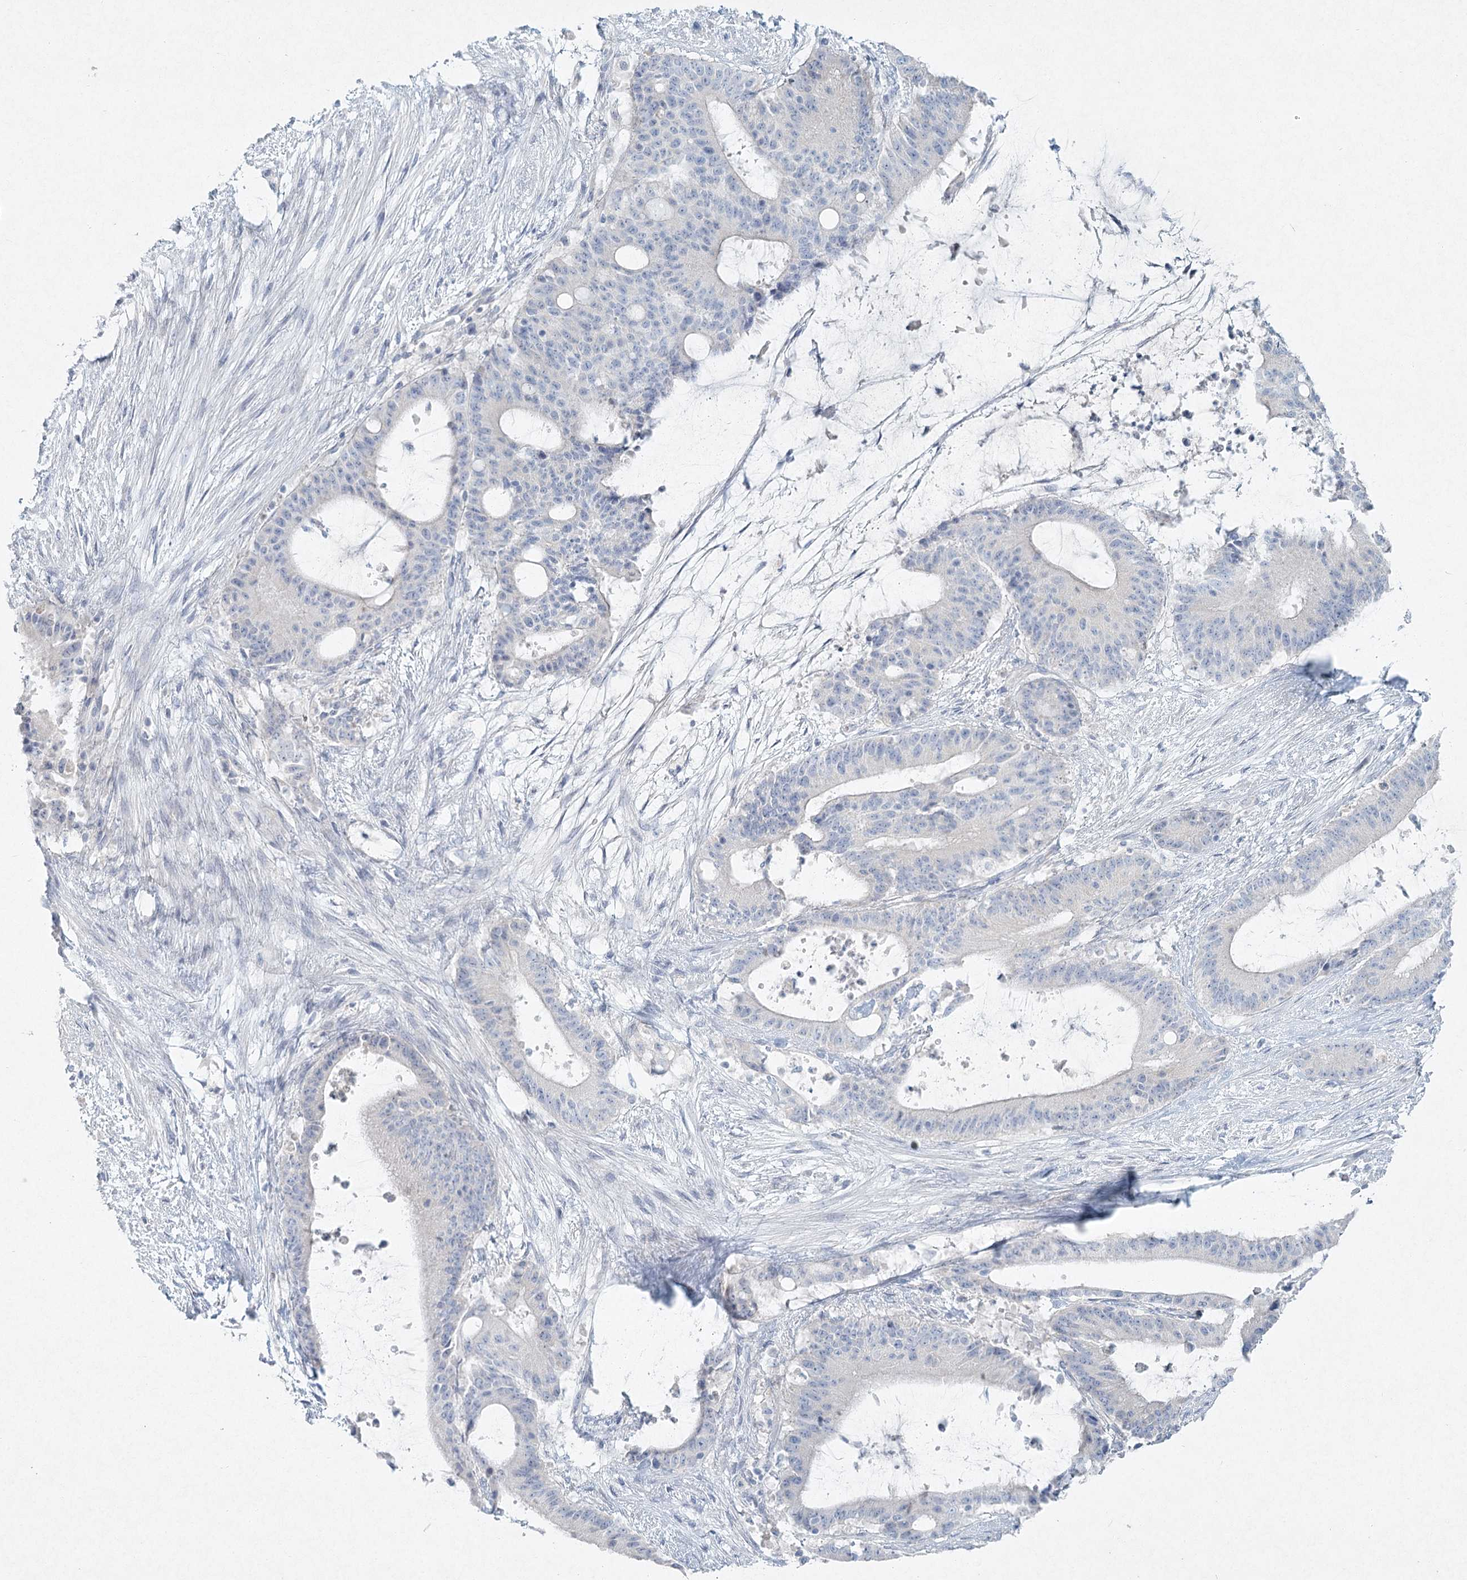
{"staining": {"intensity": "negative", "quantity": "none", "location": "none"}, "tissue": "liver cancer", "cell_type": "Tumor cells", "image_type": "cancer", "snomed": [{"axis": "morphology", "description": "Normal tissue, NOS"}, {"axis": "morphology", "description": "Cholangiocarcinoma"}, {"axis": "topography", "description": "Liver"}, {"axis": "topography", "description": "Peripheral nerve tissue"}], "caption": "Tumor cells are negative for protein expression in human cholangiocarcinoma (liver).", "gene": "LRP2BP", "patient": {"sex": "female", "age": 73}}